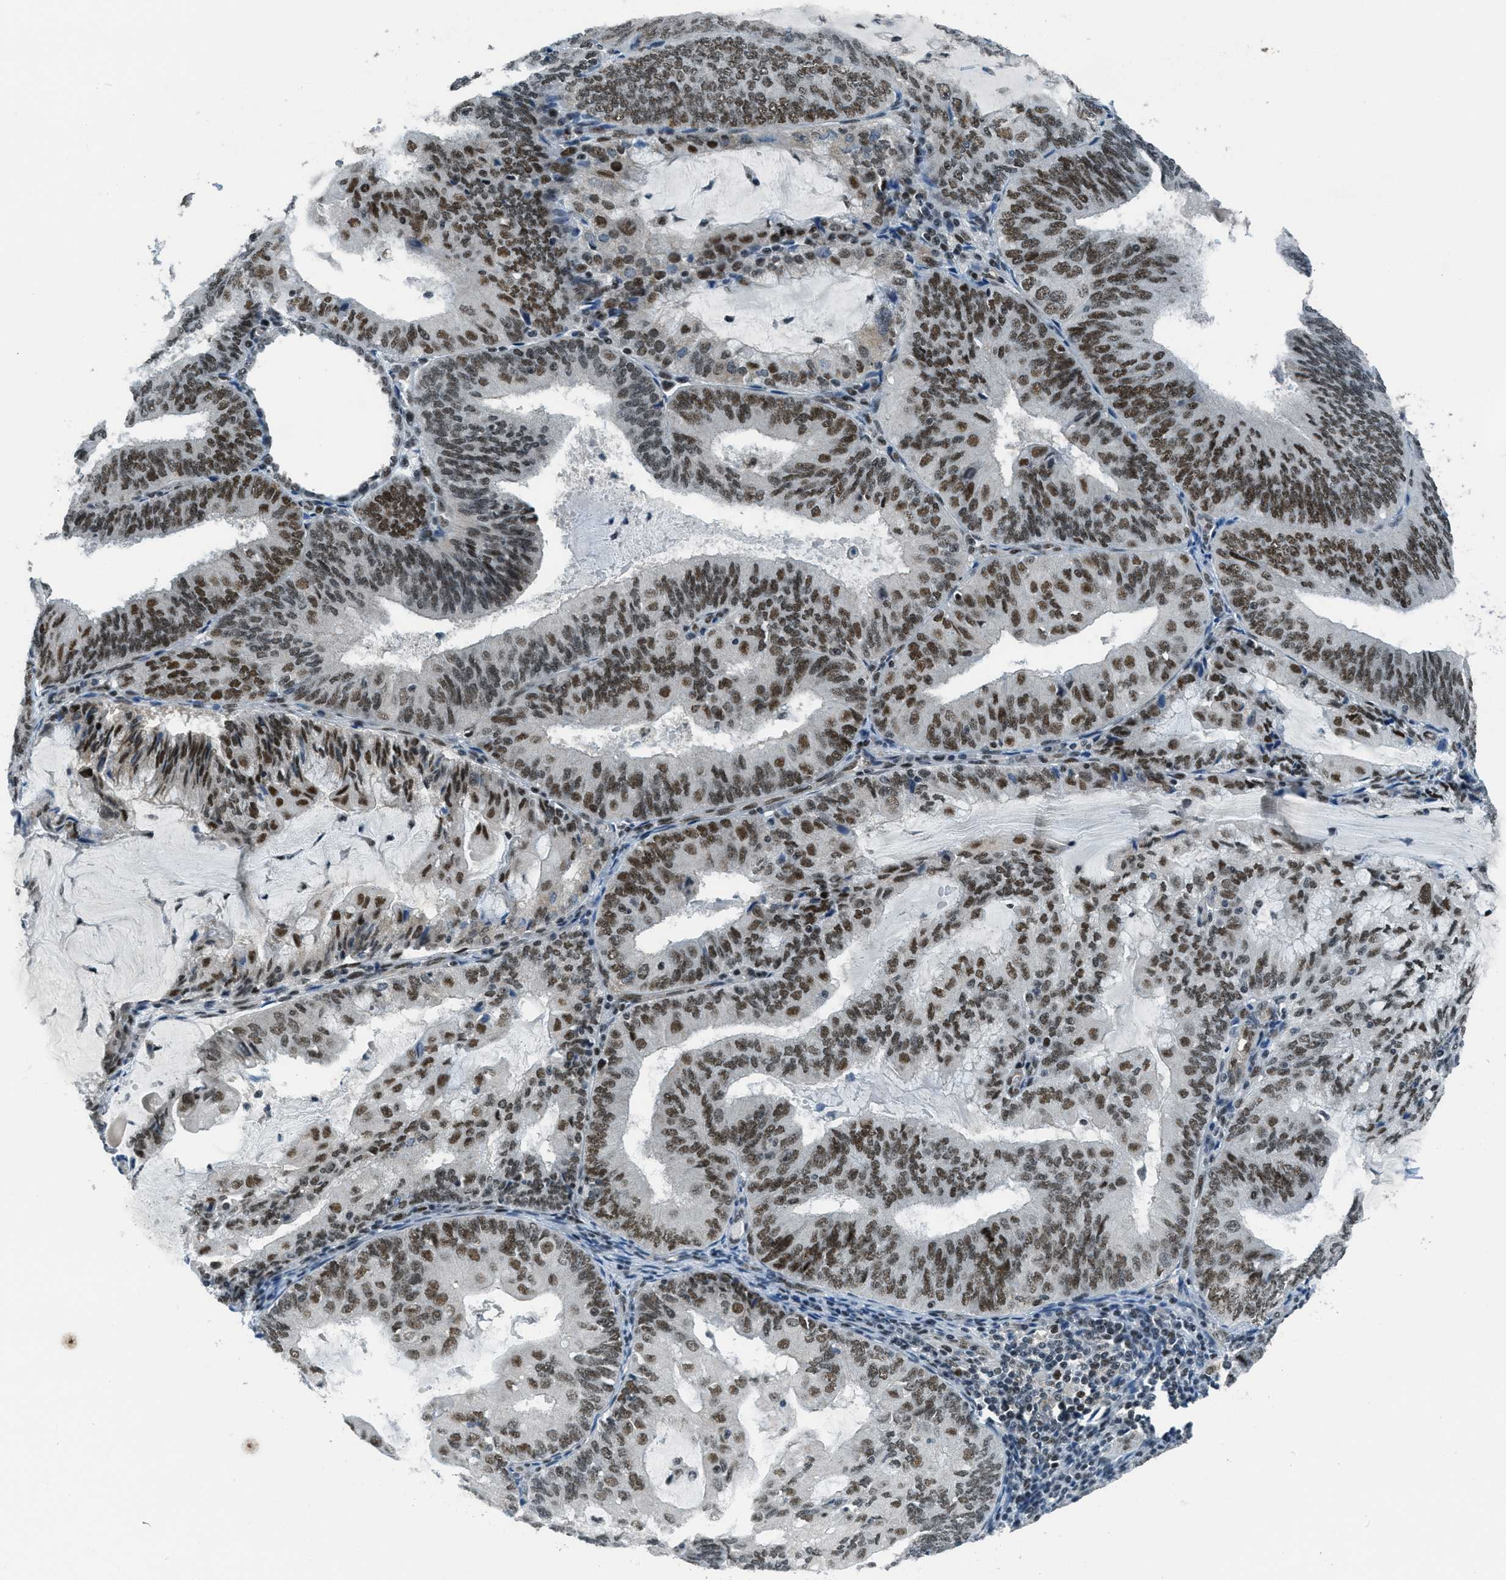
{"staining": {"intensity": "moderate", "quantity": ">75%", "location": "nuclear"}, "tissue": "endometrial cancer", "cell_type": "Tumor cells", "image_type": "cancer", "snomed": [{"axis": "morphology", "description": "Adenocarcinoma, NOS"}, {"axis": "topography", "description": "Endometrium"}], "caption": "Moderate nuclear expression for a protein is appreciated in approximately >75% of tumor cells of adenocarcinoma (endometrial) using immunohistochemistry.", "gene": "KLF6", "patient": {"sex": "female", "age": 81}}